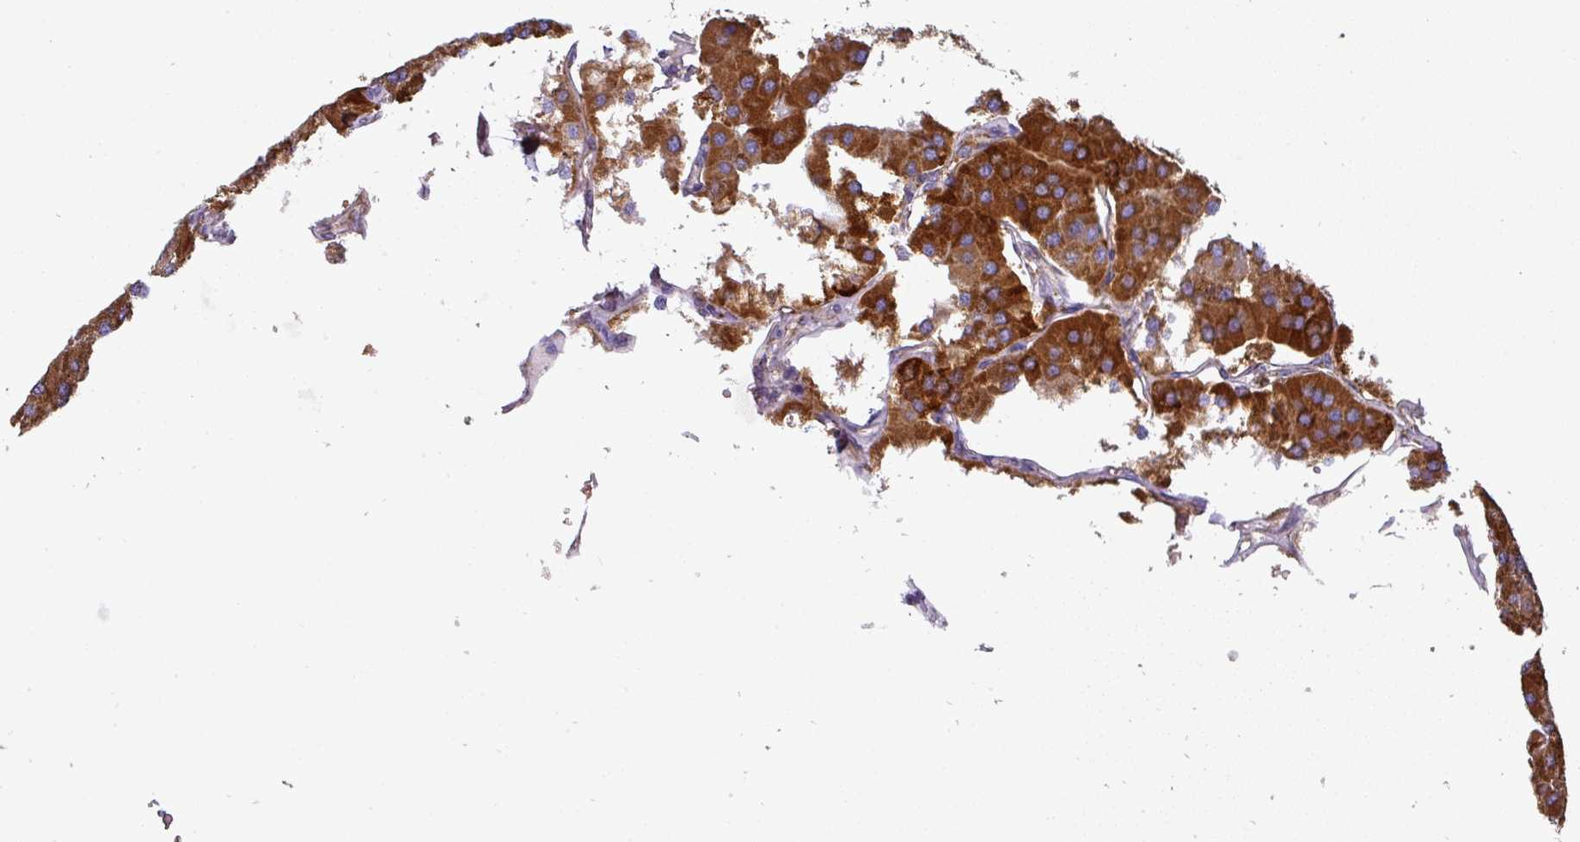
{"staining": {"intensity": "strong", "quantity": ">75%", "location": "cytoplasmic/membranous"}, "tissue": "parathyroid gland", "cell_type": "Glandular cells", "image_type": "normal", "snomed": [{"axis": "morphology", "description": "Normal tissue, NOS"}, {"axis": "morphology", "description": "Adenoma, NOS"}, {"axis": "topography", "description": "Parathyroid gland"}], "caption": "DAB immunohistochemical staining of normal parathyroid gland displays strong cytoplasmic/membranous protein positivity in approximately >75% of glandular cells.", "gene": "UQCRFS1", "patient": {"sex": "female", "age": 86}}